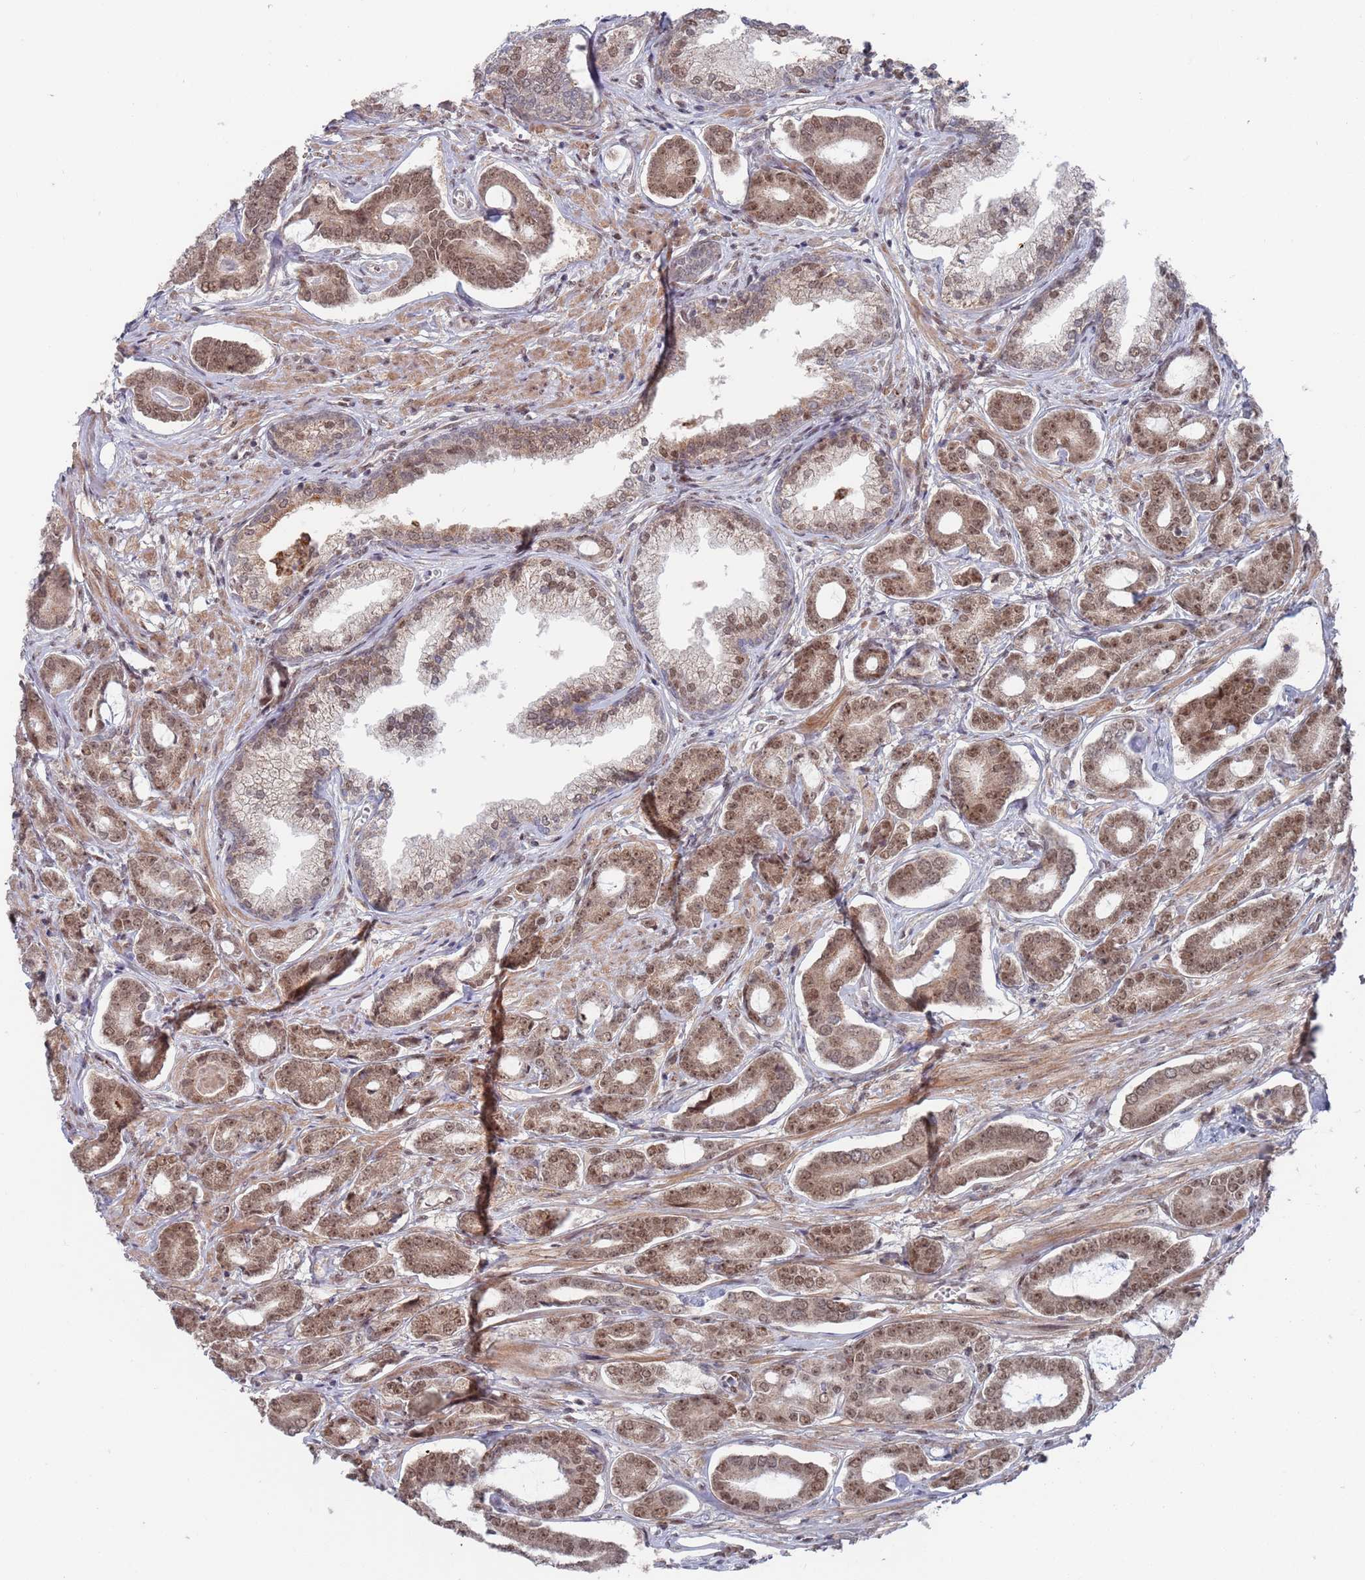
{"staining": {"intensity": "moderate", "quantity": ">75%", "location": "cytoplasmic/membranous,nuclear"}, "tissue": "prostate cancer", "cell_type": "Tumor cells", "image_type": "cancer", "snomed": [{"axis": "morphology", "description": "Adenocarcinoma, NOS"}, {"axis": "topography", "description": "Prostate and seminal vesicle, NOS"}], "caption": "A brown stain labels moderate cytoplasmic/membranous and nuclear positivity of a protein in adenocarcinoma (prostate) tumor cells. Using DAB (brown) and hematoxylin (blue) stains, captured at high magnification using brightfield microscopy.", "gene": "RPP25", "patient": {"sex": "male", "age": 76}}